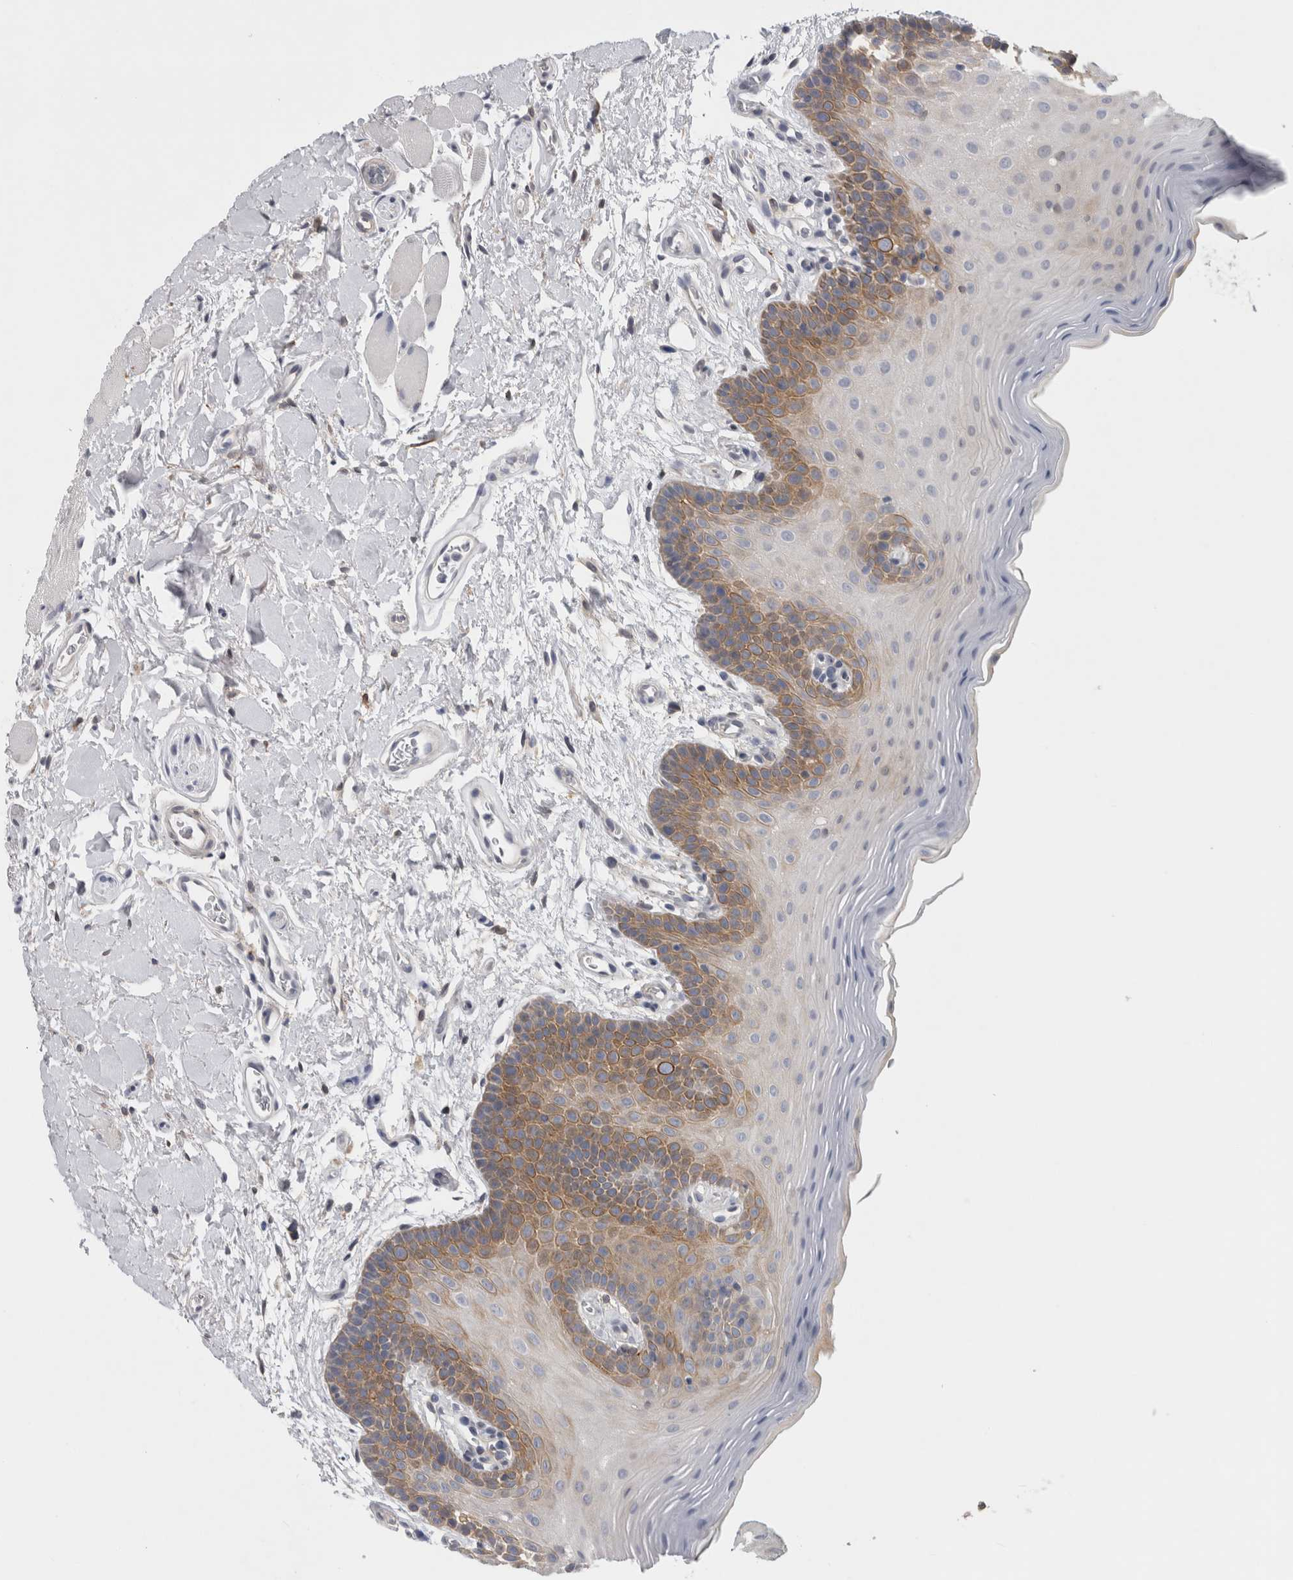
{"staining": {"intensity": "moderate", "quantity": "25%-75%", "location": "cytoplasmic/membranous"}, "tissue": "oral mucosa", "cell_type": "Squamous epithelial cells", "image_type": "normal", "snomed": [{"axis": "morphology", "description": "Normal tissue, NOS"}, {"axis": "topography", "description": "Oral tissue"}], "caption": "The immunohistochemical stain labels moderate cytoplasmic/membranous positivity in squamous epithelial cells of benign oral mucosa.", "gene": "DNAJC24", "patient": {"sex": "male", "age": 62}}